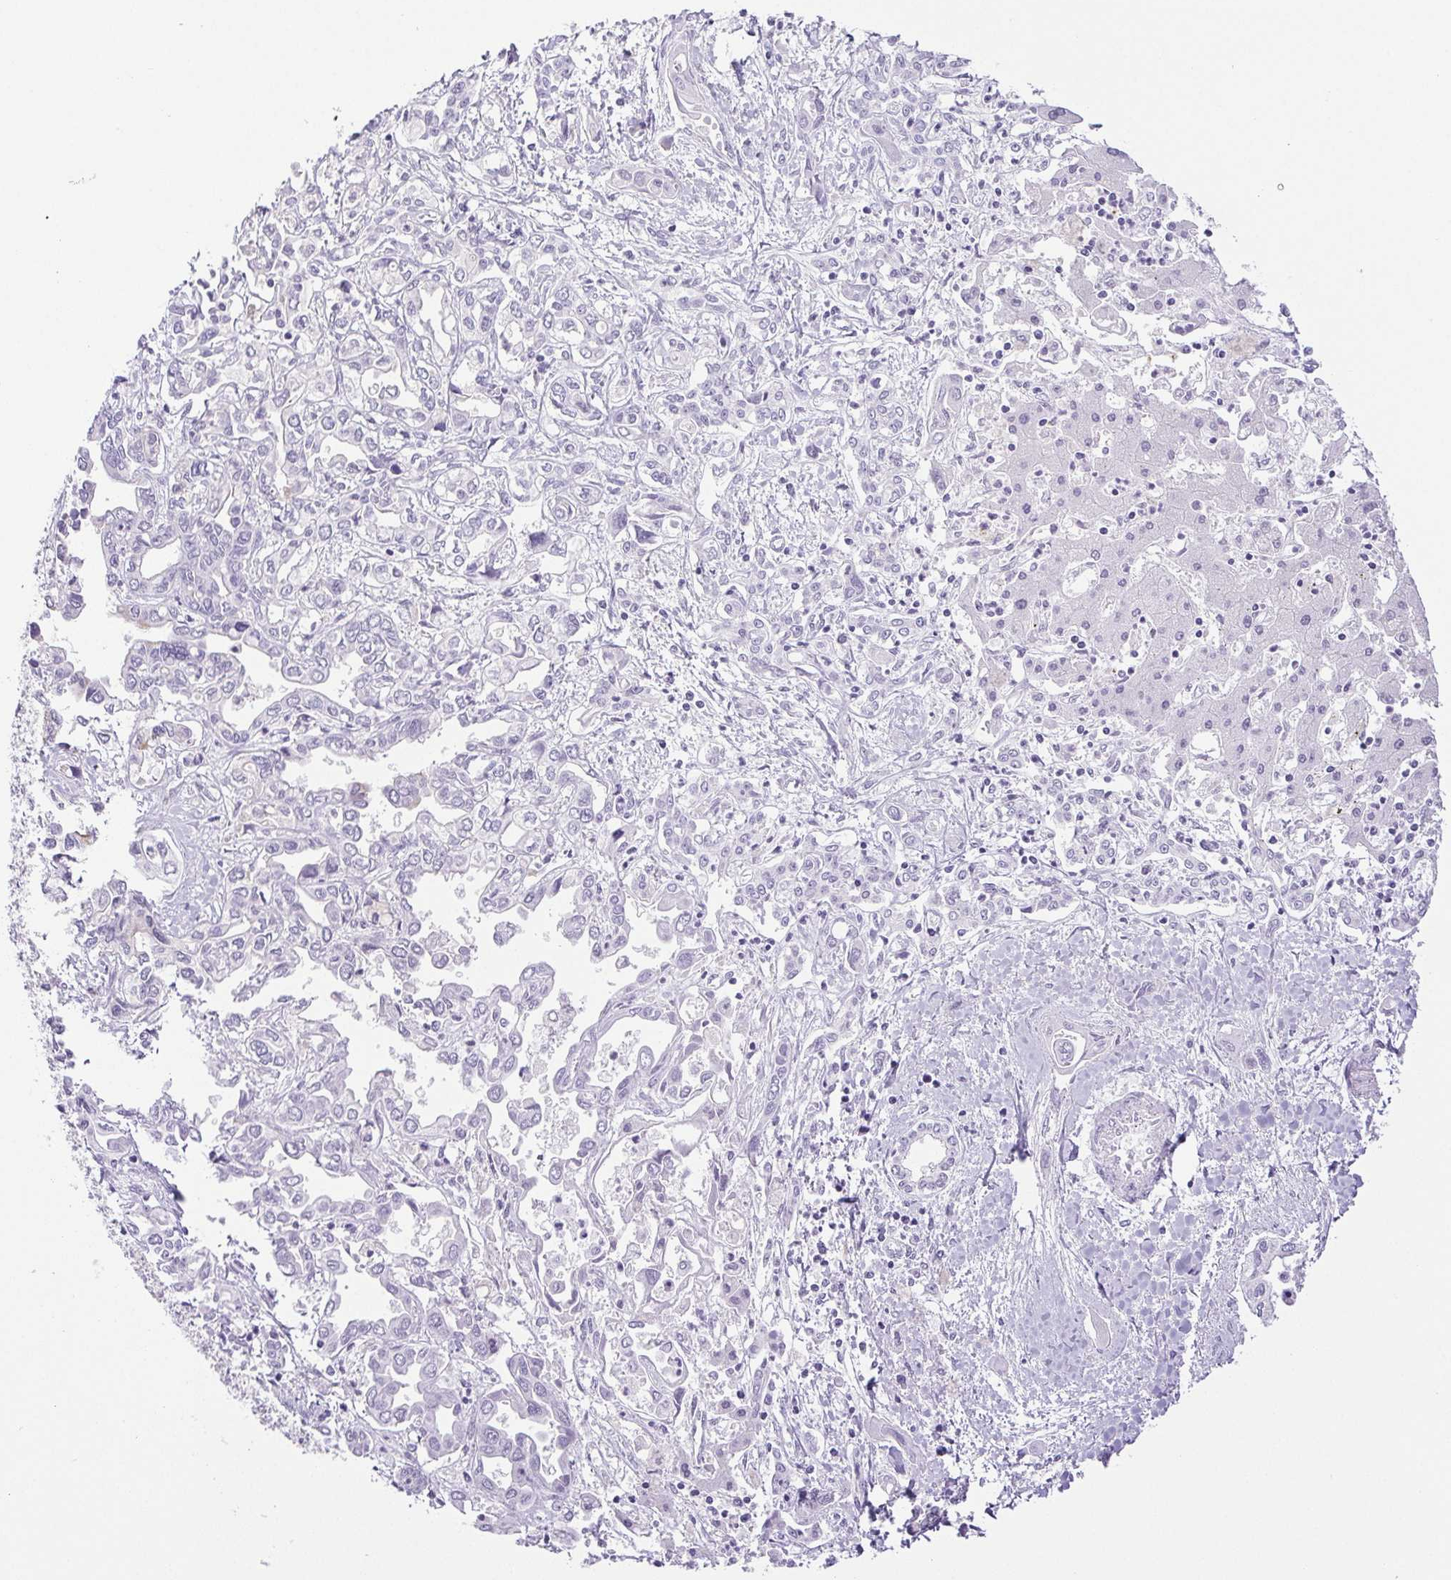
{"staining": {"intensity": "negative", "quantity": "none", "location": "none"}, "tissue": "liver cancer", "cell_type": "Tumor cells", "image_type": "cancer", "snomed": [{"axis": "morphology", "description": "Cholangiocarcinoma"}, {"axis": "topography", "description": "Liver"}], "caption": "Photomicrograph shows no protein positivity in tumor cells of liver cholangiocarcinoma tissue.", "gene": "HLA-G", "patient": {"sex": "female", "age": 64}}